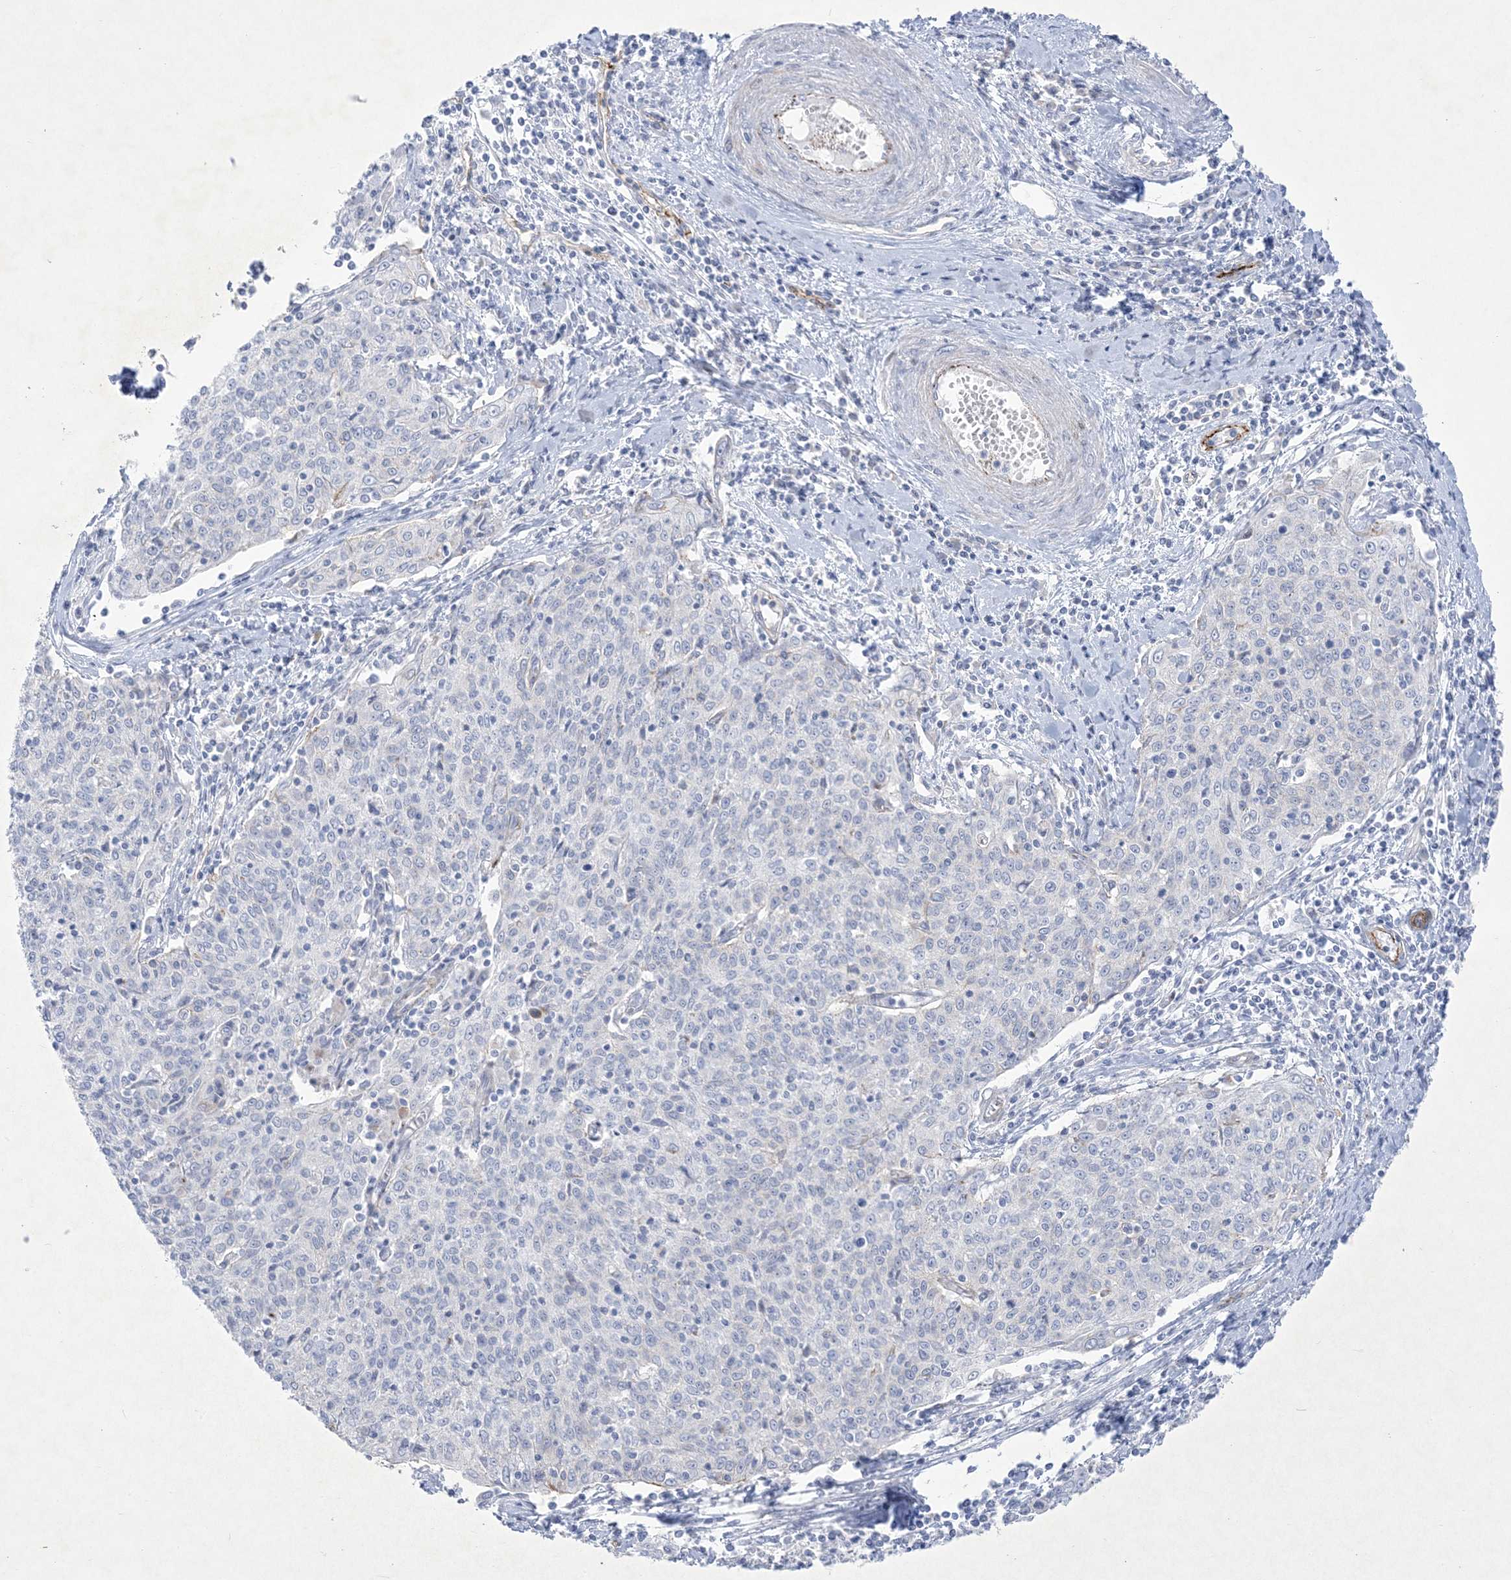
{"staining": {"intensity": "negative", "quantity": "none", "location": "none"}, "tissue": "cervical cancer", "cell_type": "Tumor cells", "image_type": "cancer", "snomed": [{"axis": "morphology", "description": "Squamous cell carcinoma, NOS"}, {"axis": "topography", "description": "Cervix"}], "caption": "A histopathology image of human cervical cancer is negative for staining in tumor cells. Brightfield microscopy of IHC stained with DAB (3,3'-diaminobenzidine) (brown) and hematoxylin (blue), captured at high magnification.", "gene": "B3GNT7", "patient": {"sex": "female", "age": 48}}